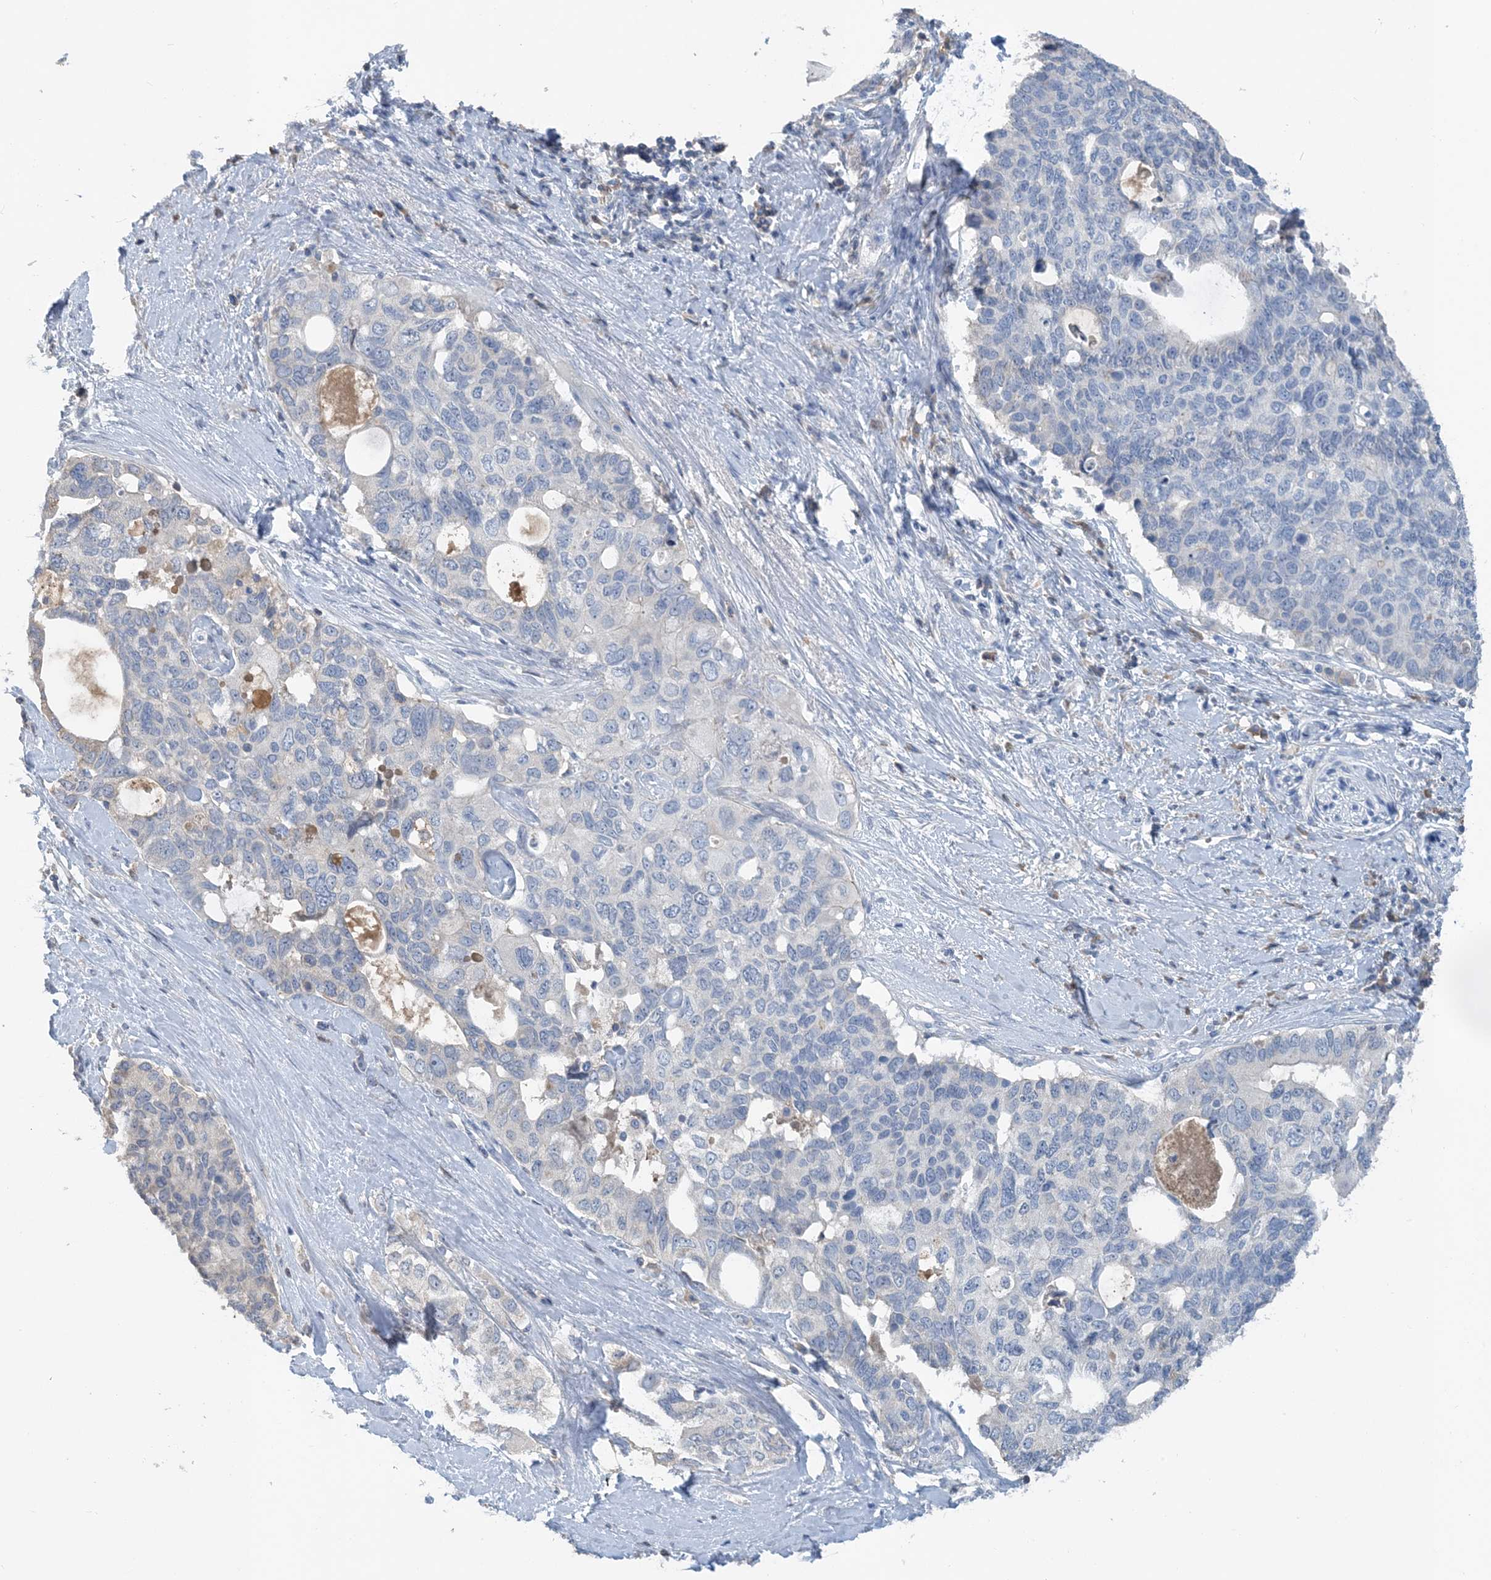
{"staining": {"intensity": "negative", "quantity": "none", "location": "none"}, "tissue": "pancreatic cancer", "cell_type": "Tumor cells", "image_type": "cancer", "snomed": [{"axis": "morphology", "description": "Adenocarcinoma, NOS"}, {"axis": "topography", "description": "Pancreas"}], "caption": "The histopathology image displays no staining of tumor cells in adenocarcinoma (pancreatic).", "gene": "CTRL", "patient": {"sex": "female", "age": 56}}